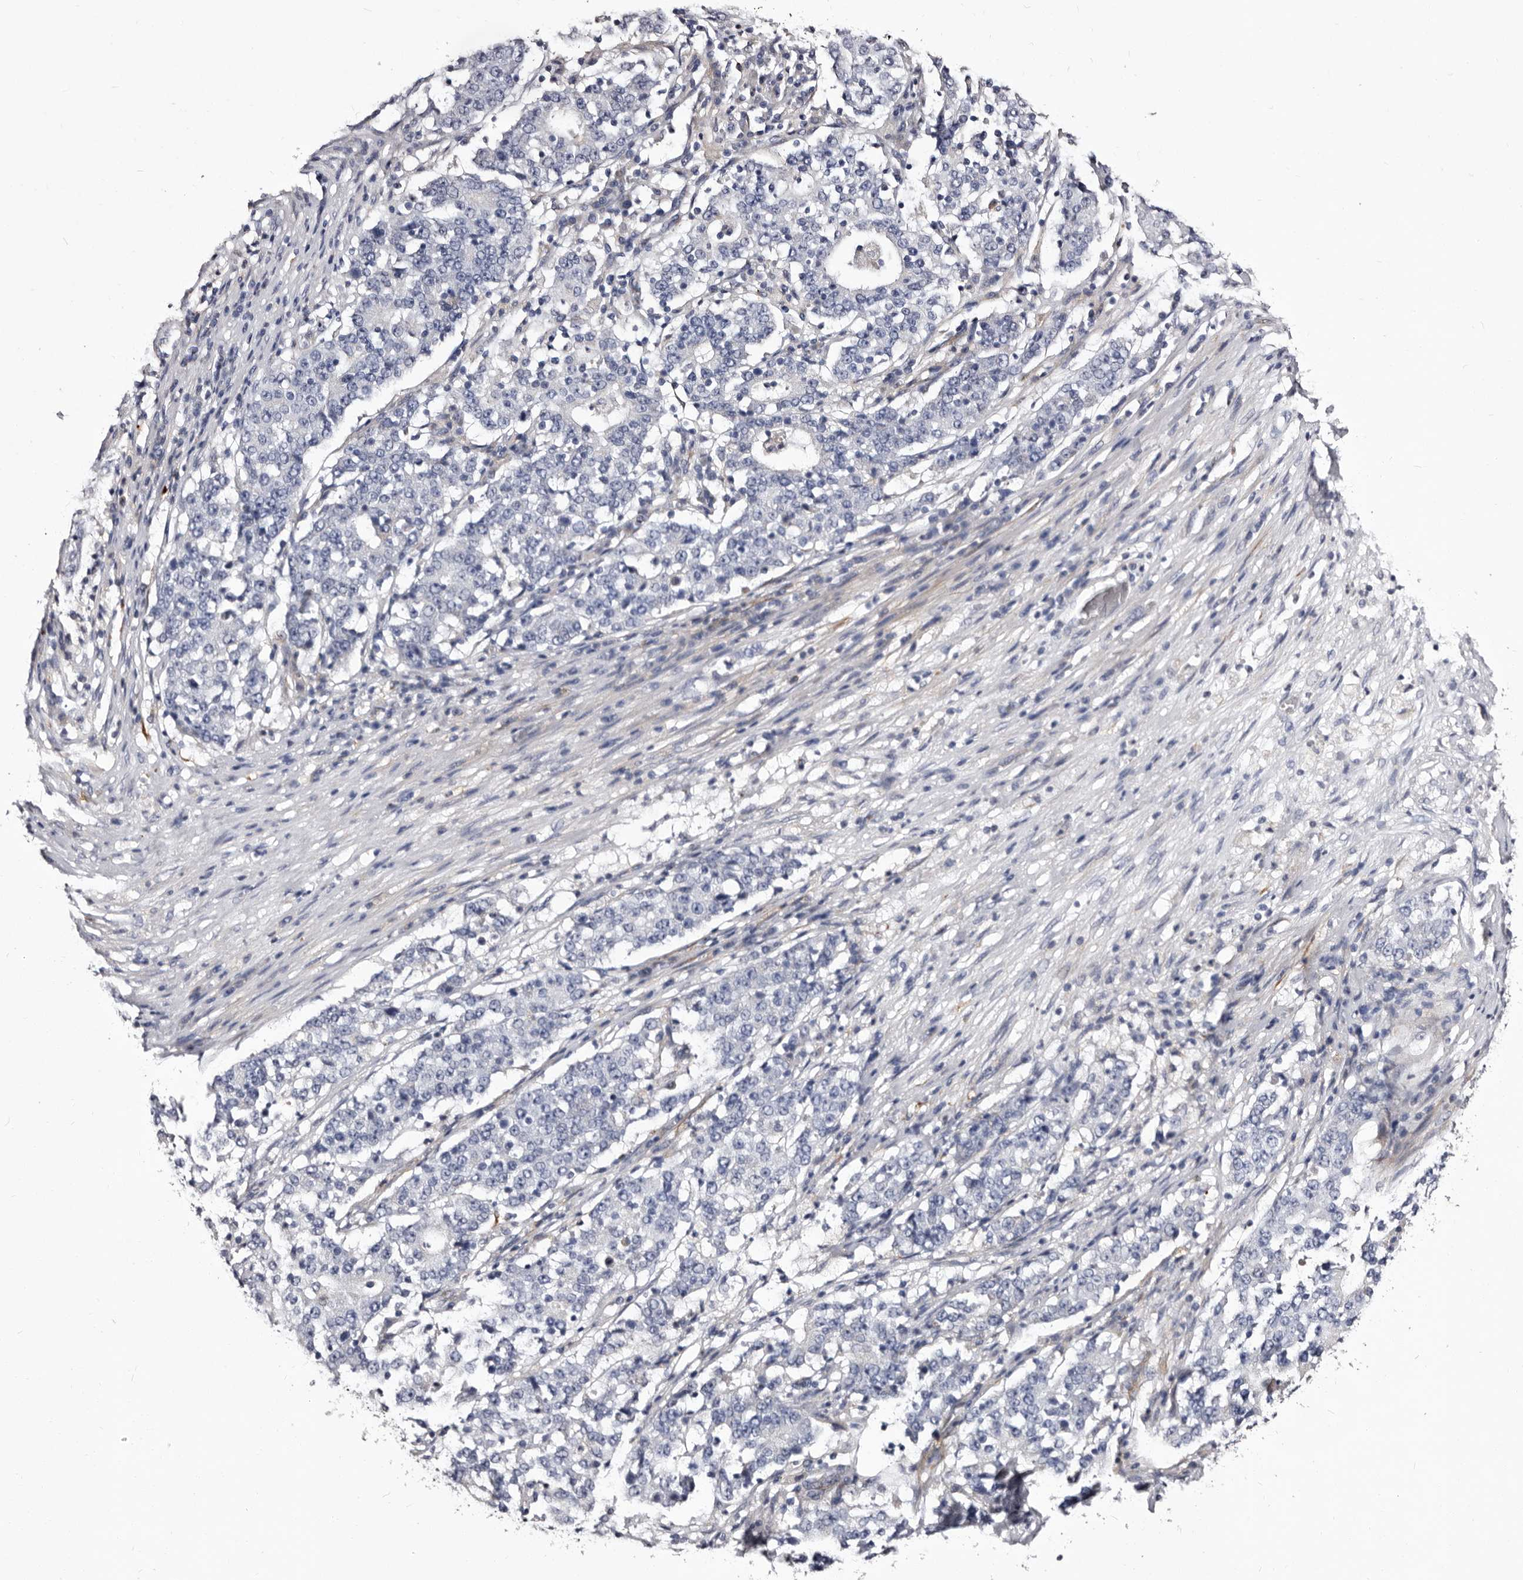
{"staining": {"intensity": "negative", "quantity": "none", "location": "none"}, "tissue": "stomach cancer", "cell_type": "Tumor cells", "image_type": "cancer", "snomed": [{"axis": "morphology", "description": "Adenocarcinoma, NOS"}, {"axis": "topography", "description": "Stomach"}], "caption": "High power microscopy micrograph of an immunohistochemistry histopathology image of adenocarcinoma (stomach), revealing no significant staining in tumor cells.", "gene": "AUNIP", "patient": {"sex": "male", "age": 59}}